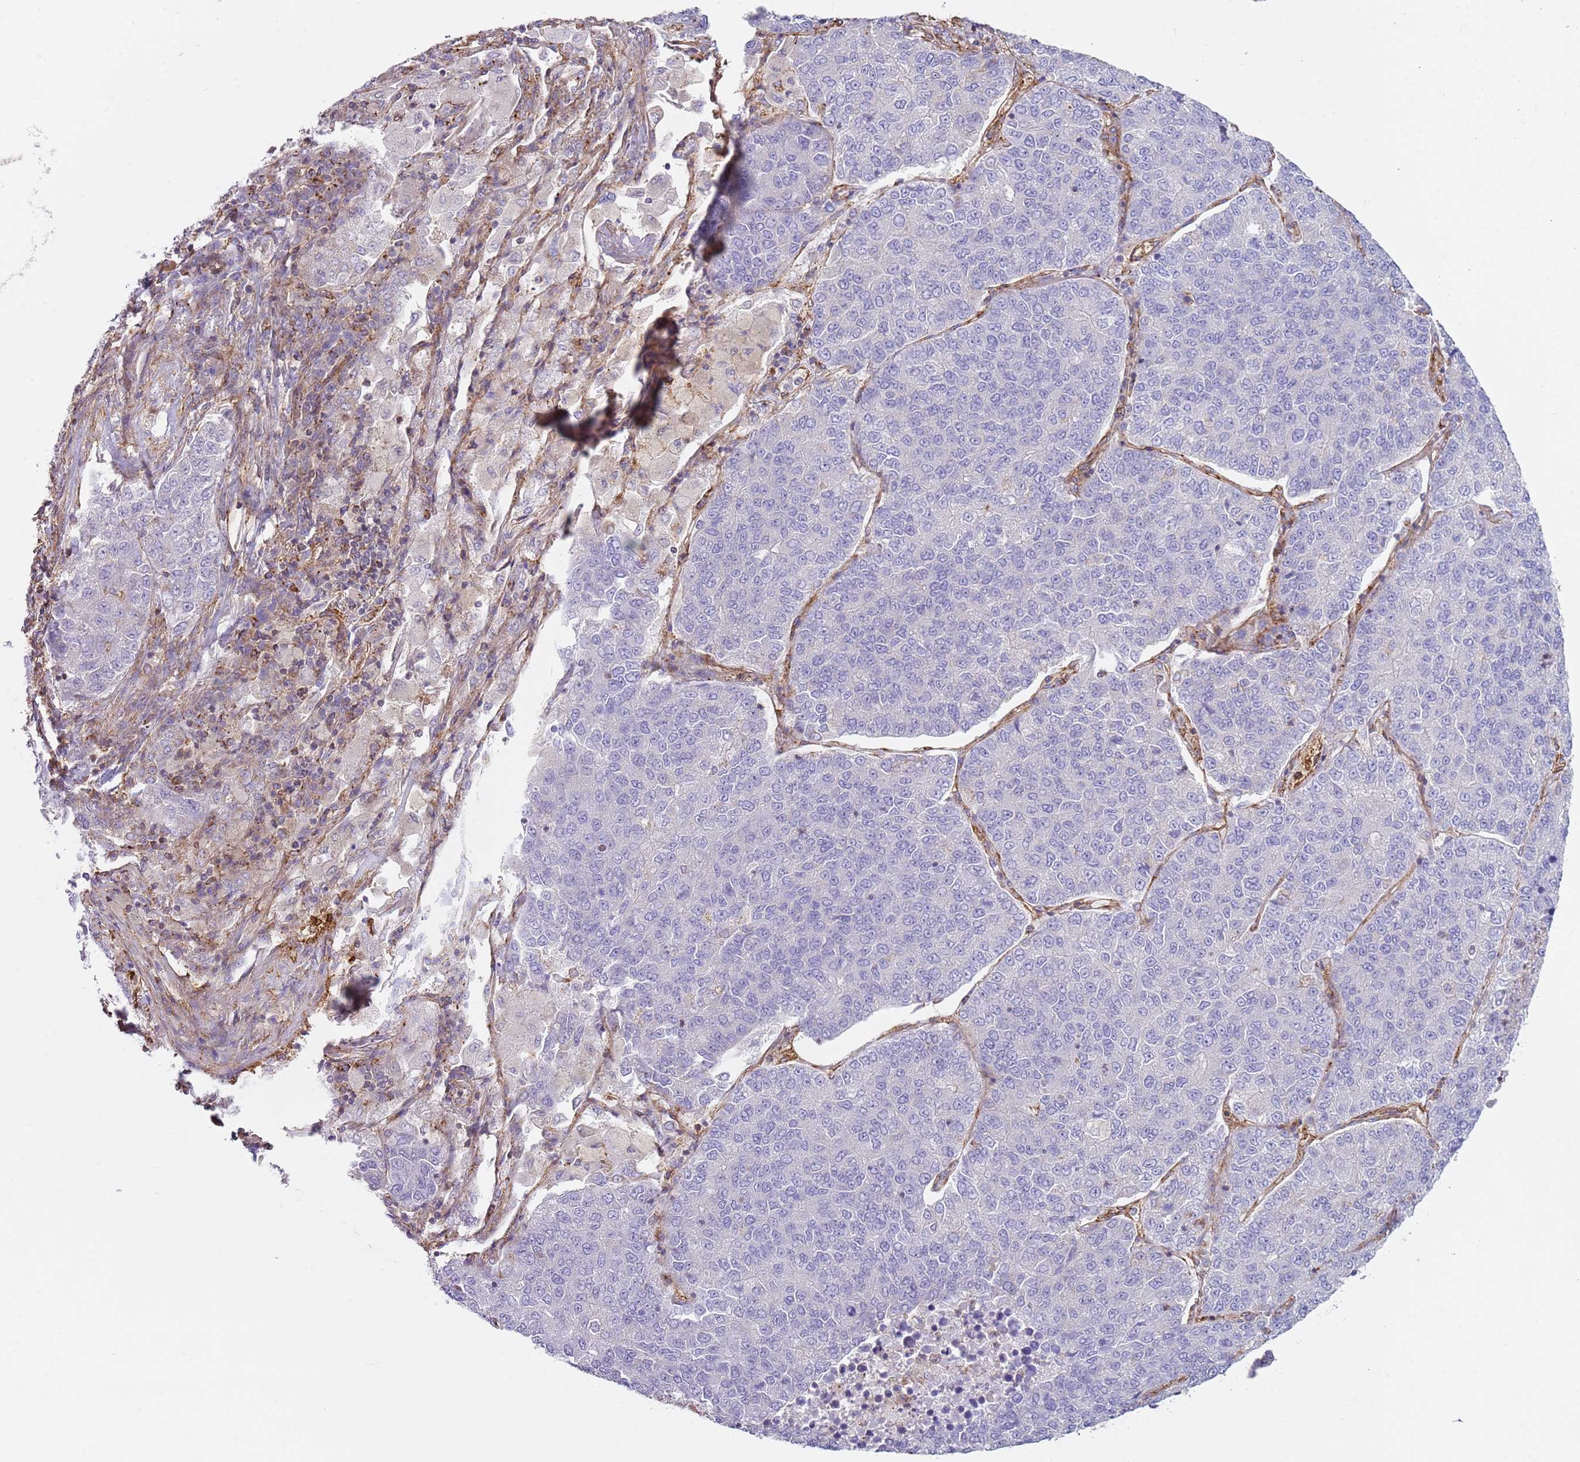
{"staining": {"intensity": "negative", "quantity": "none", "location": "none"}, "tissue": "lung cancer", "cell_type": "Tumor cells", "image_type": "cancer", "snomed": [{"axis": "morphology", "description": "Adenocarcinoma, NOS"}, {"axis": "topography", "description": "Lung"}], "caption": "The micrograph displays no significant staining in tumor cells of lung cancer (adenocarcinoma).", "gene": "GNAI3", "patient": {"sex": "male", "age": 49}}